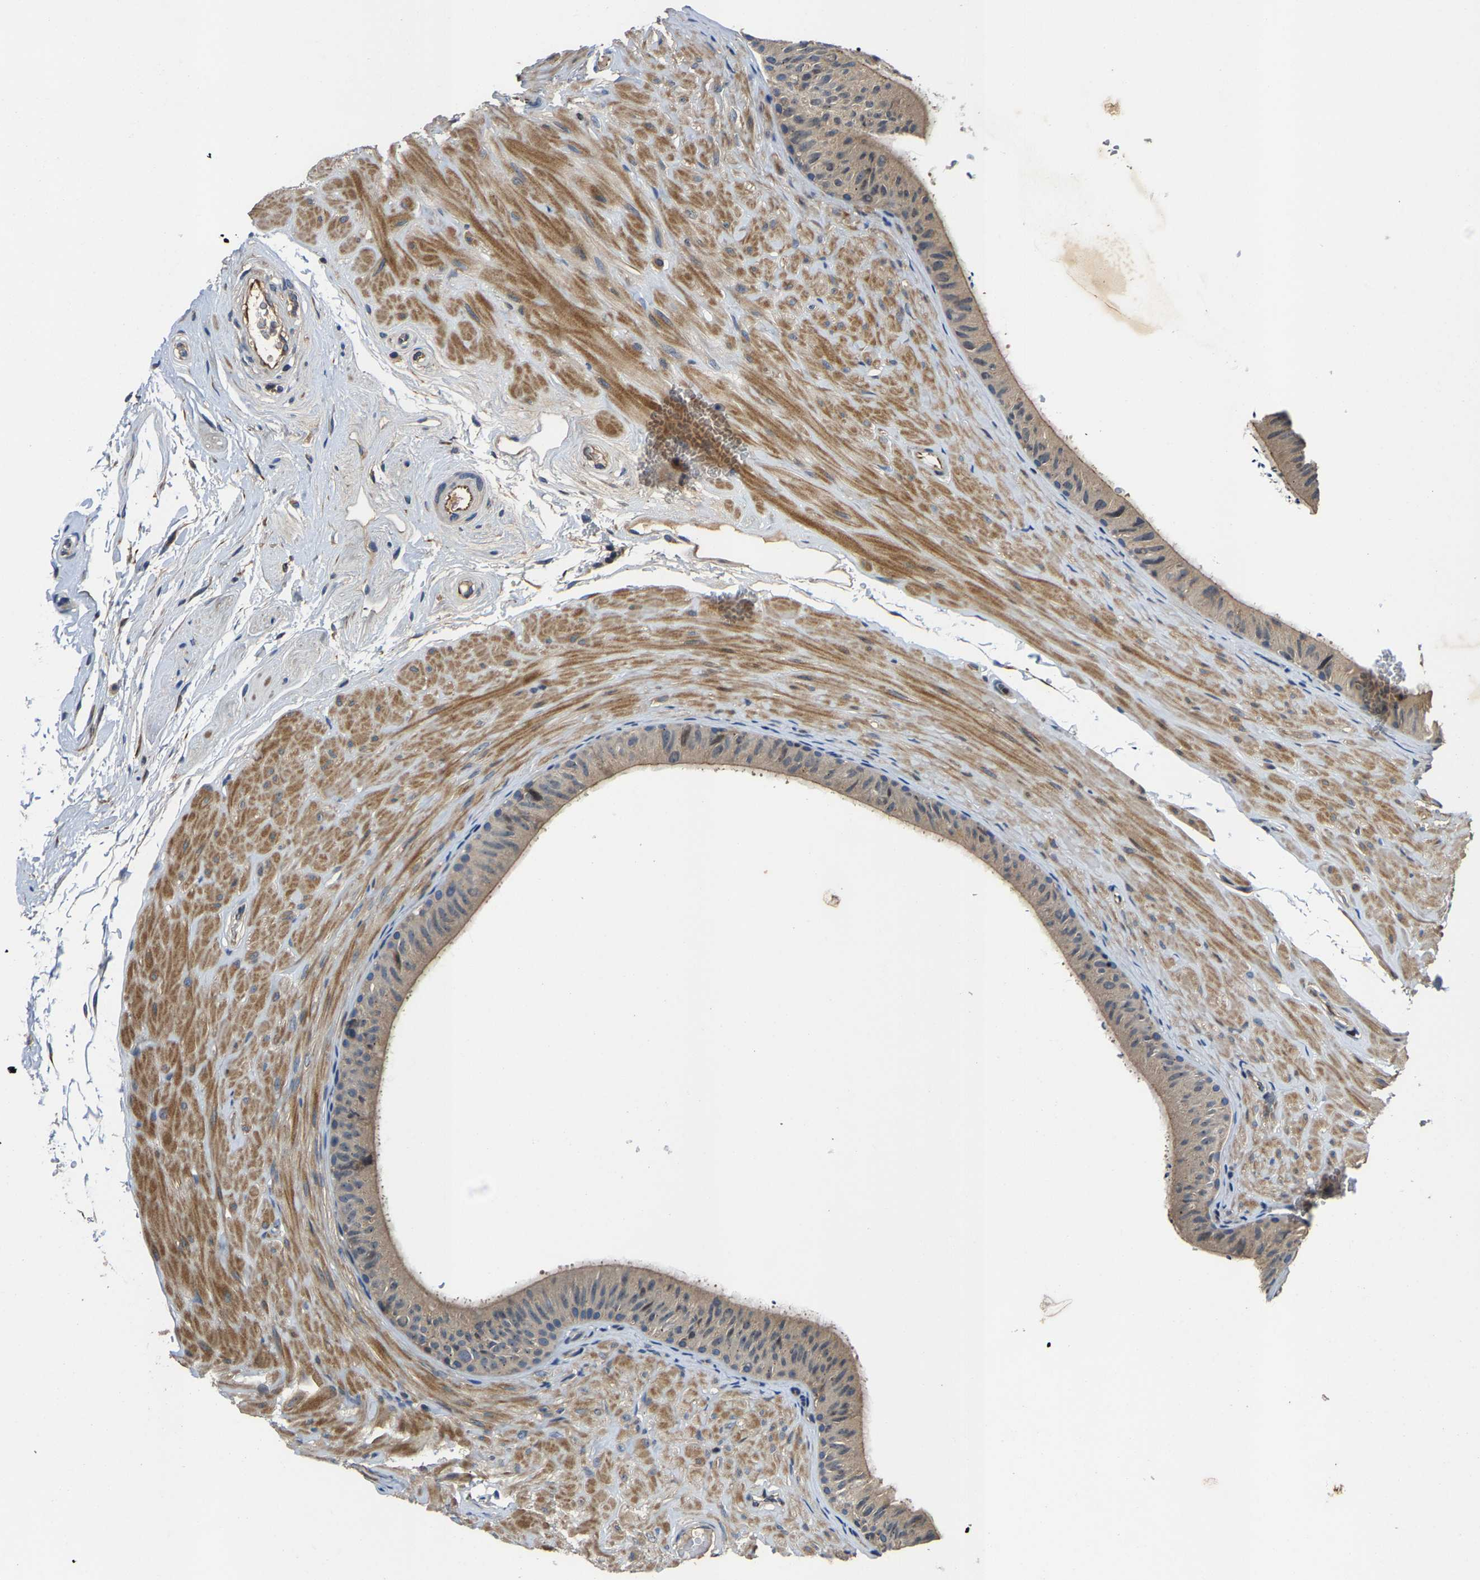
{"staining": {"intensity": "weak", "quantity": ">75%", "location": "cytoplasmic/membranous"}, "tissue": "epididymis", "cell_type": "Glandular cells", "image_type": "normal", "snomed": [{"axis": "morphology", "description": "Normal tissue, NOS"}, {"axis": "topography", "description": "Epididymis"}], "caption": "Epididymis stained with DAB (3,3'-diaminobenzidine) immunohistochemistry (IHC) exhibits low levels of weak cytoplasmic/membranous positivity in approximately >75% of glandular cells. (brown staining indicates protein expression, while blue staining denotes nuclei).", "gene": "AGBL3", "patient": {"sex": "male", "age": 34}}